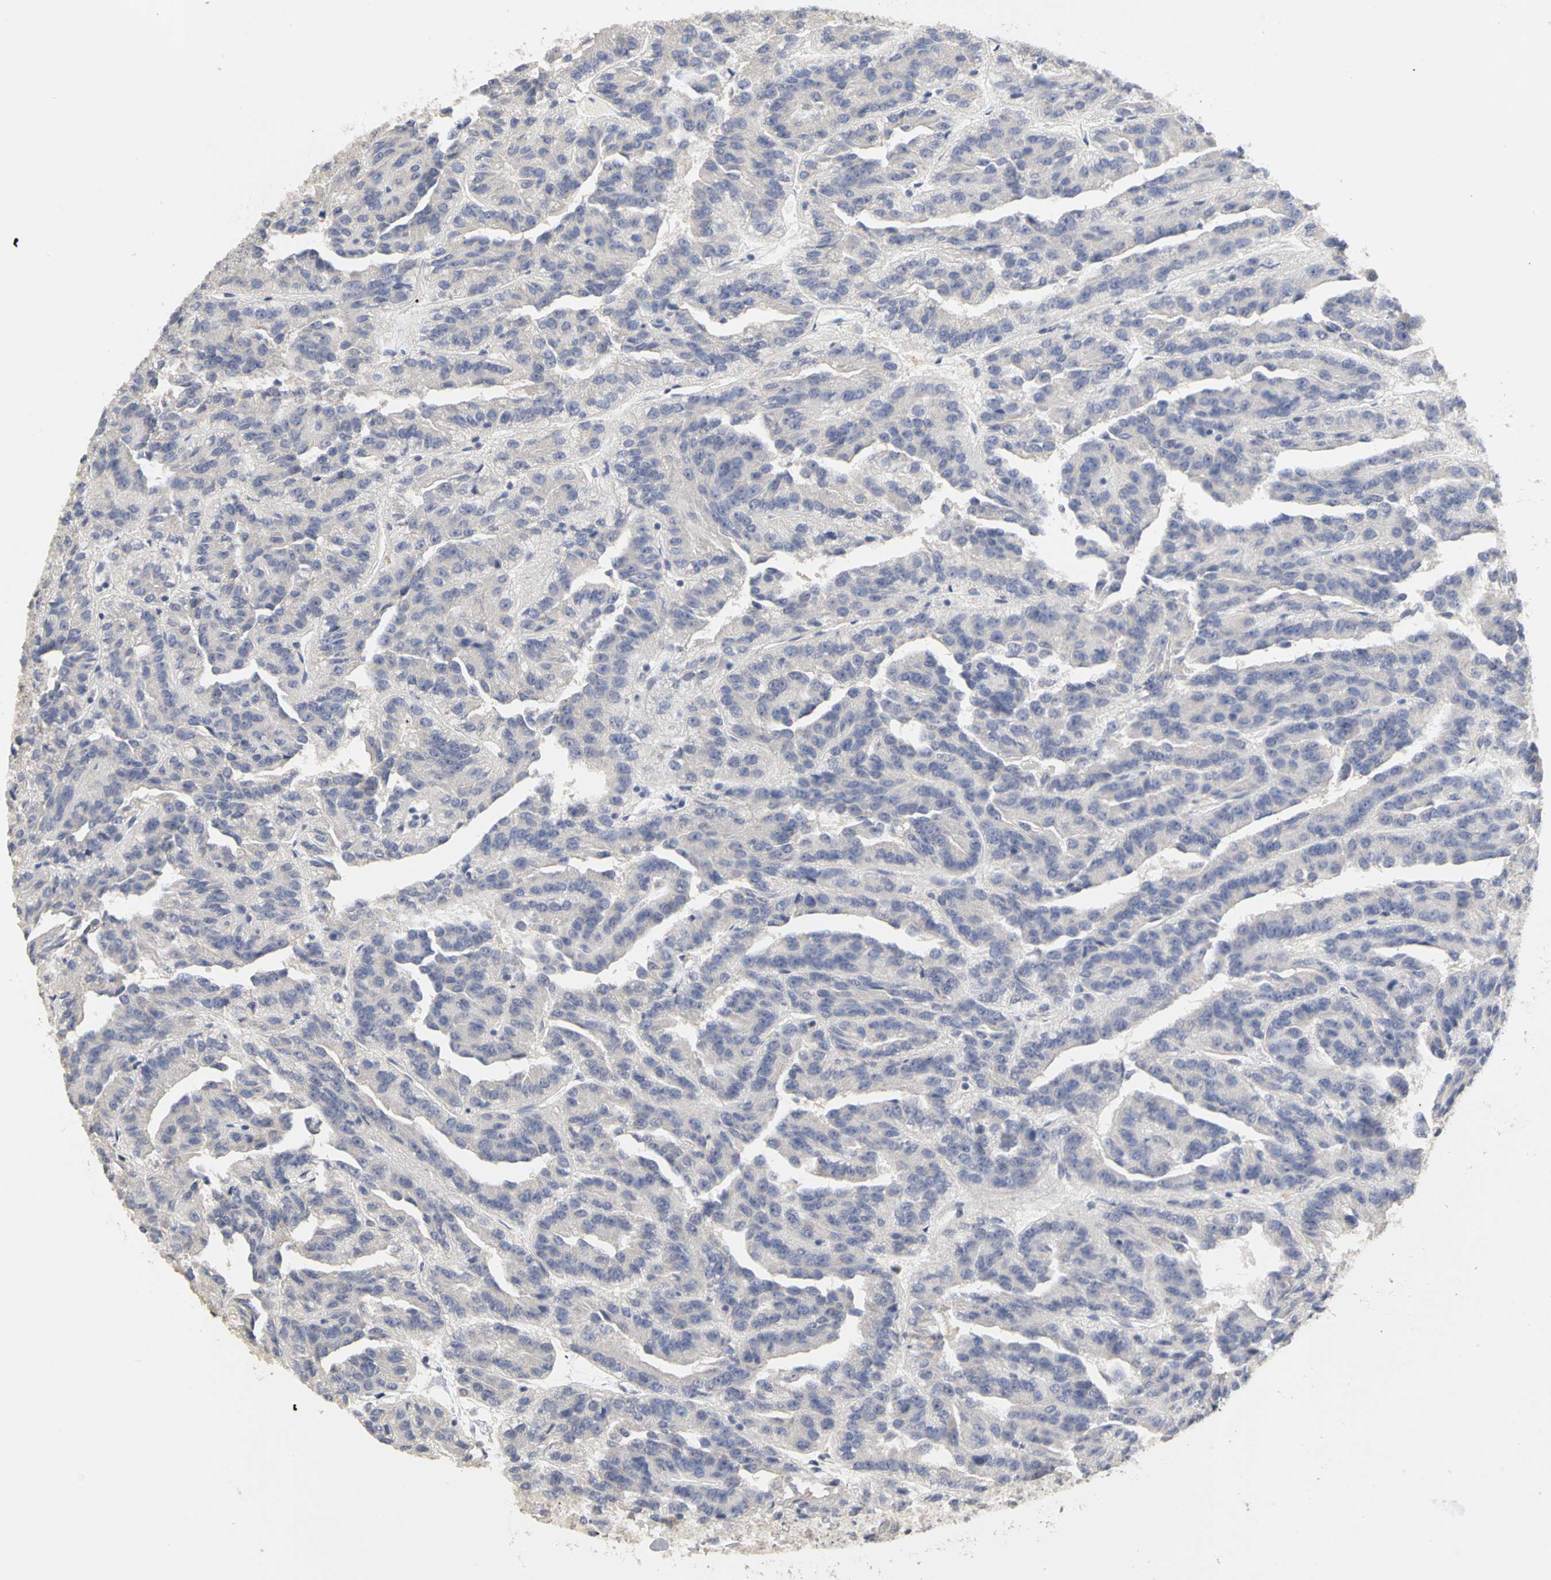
{"staining": {"intensity": "negative", "quantity": "none", "location": "none"}, "tissue": "renal cancer", "cell_type": "Tumor cells", "image_type": "cancer", "snomed": [{"axis": "morphology", "description": "Adenocarcinoma, NOS"}, {"axis": "topography", "description": "Kidney"}], "caption": "Human adenocarcinoma (renal) stained for a protein using immunohistochemistry (IHC) displays no staining in tumor cells.", "gene": "PGR", "patient": {"sex": "male", "age": 46}}